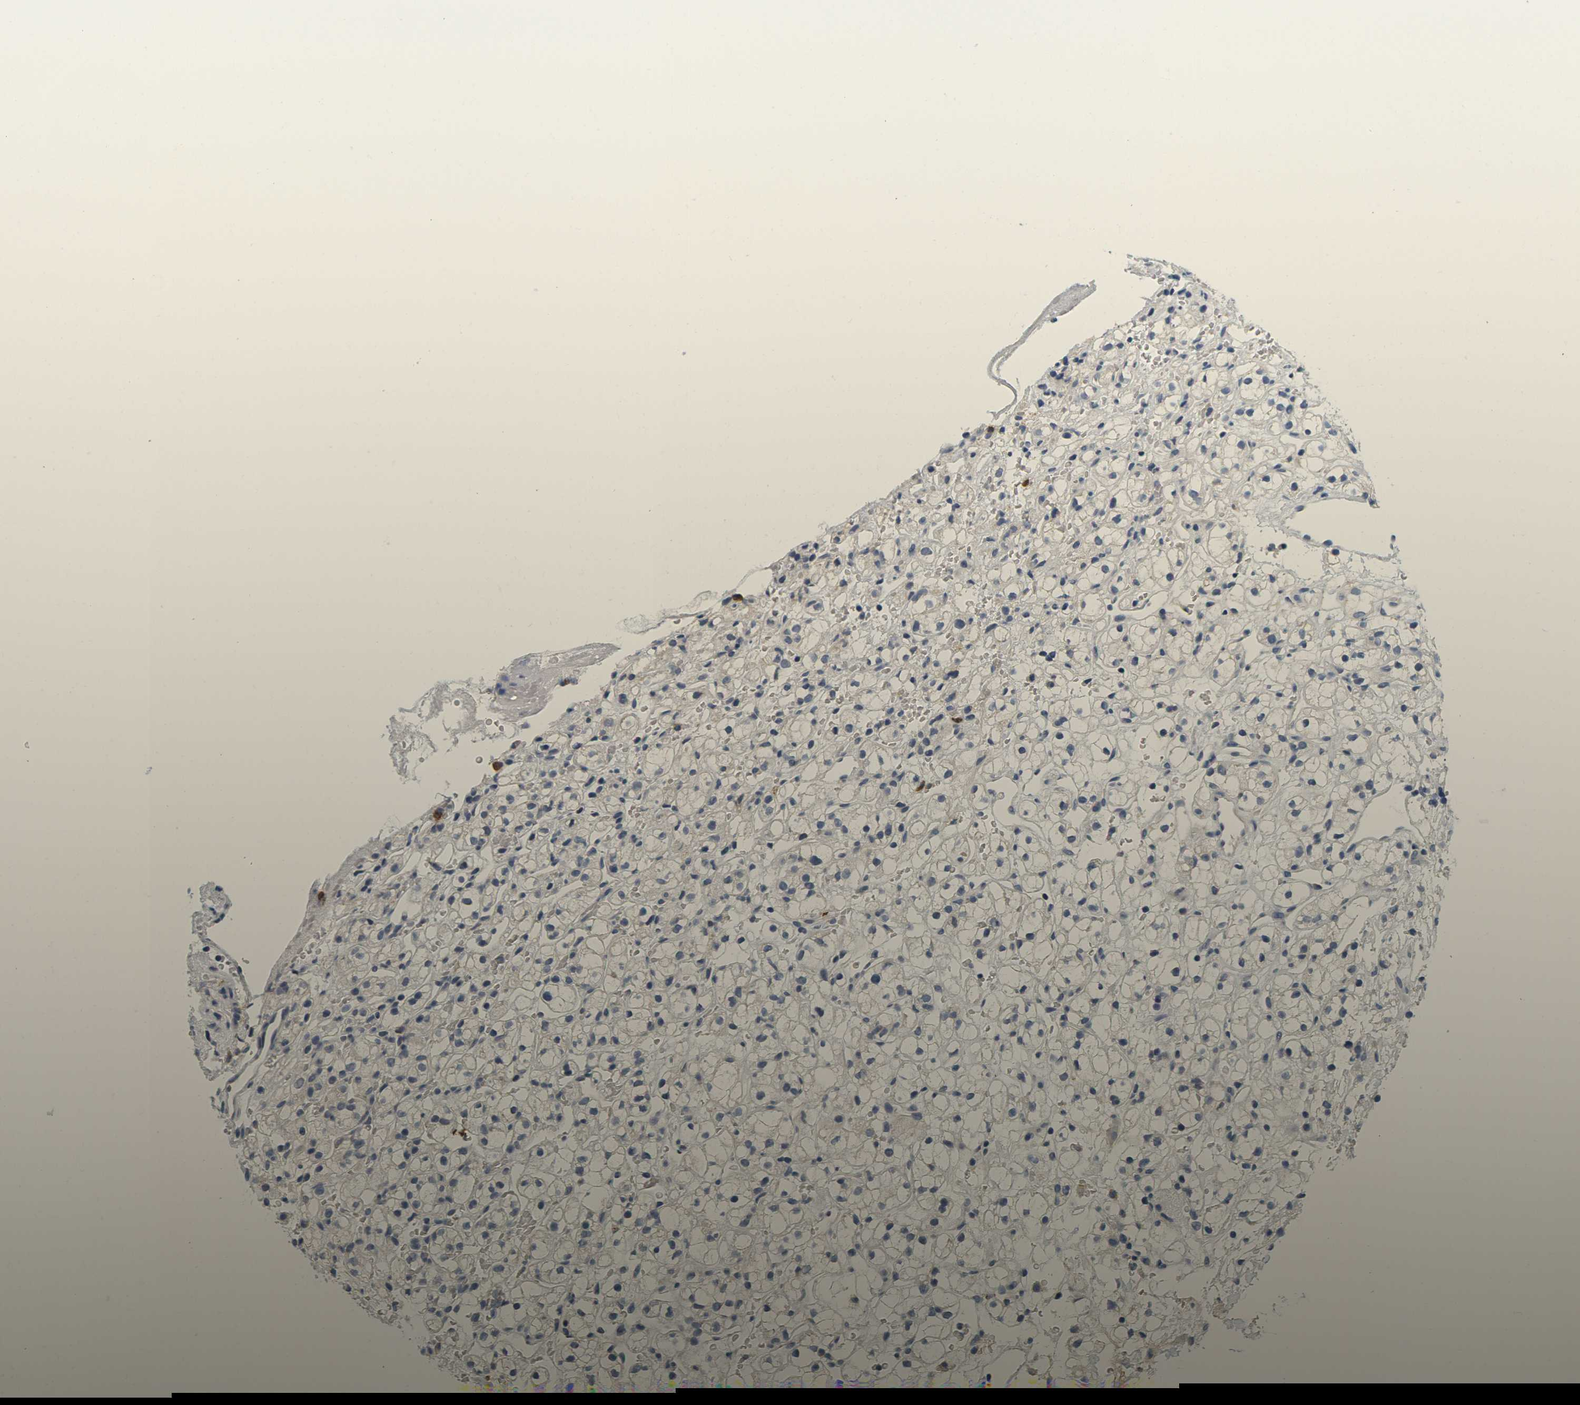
{"staining": {"intensity": "moderate", "quantity": "<25%", "location": "cytoplasmic/membranous"}, "tissue": "renal cancer", "cell_type": "Tumor cells", "image_type": "cancer", "snomed": [{"axis": "morphology", "description": "Adenocarcinoma, NOS"}, {"axis": "topography", "description": "Kidney"}], "caption": "An immunohistochemistry photomicrograph of neoplastic tissue is shown. Protein staining in brown shows moderate cytoplasmic/membranous positivity in renal adenocarcinoma within tumor cells. (brown staining indicates protein expression, while blue staining denotes nuclei).", "gene": "KLK5", "patient": {"sex": "male", "age": 61}}